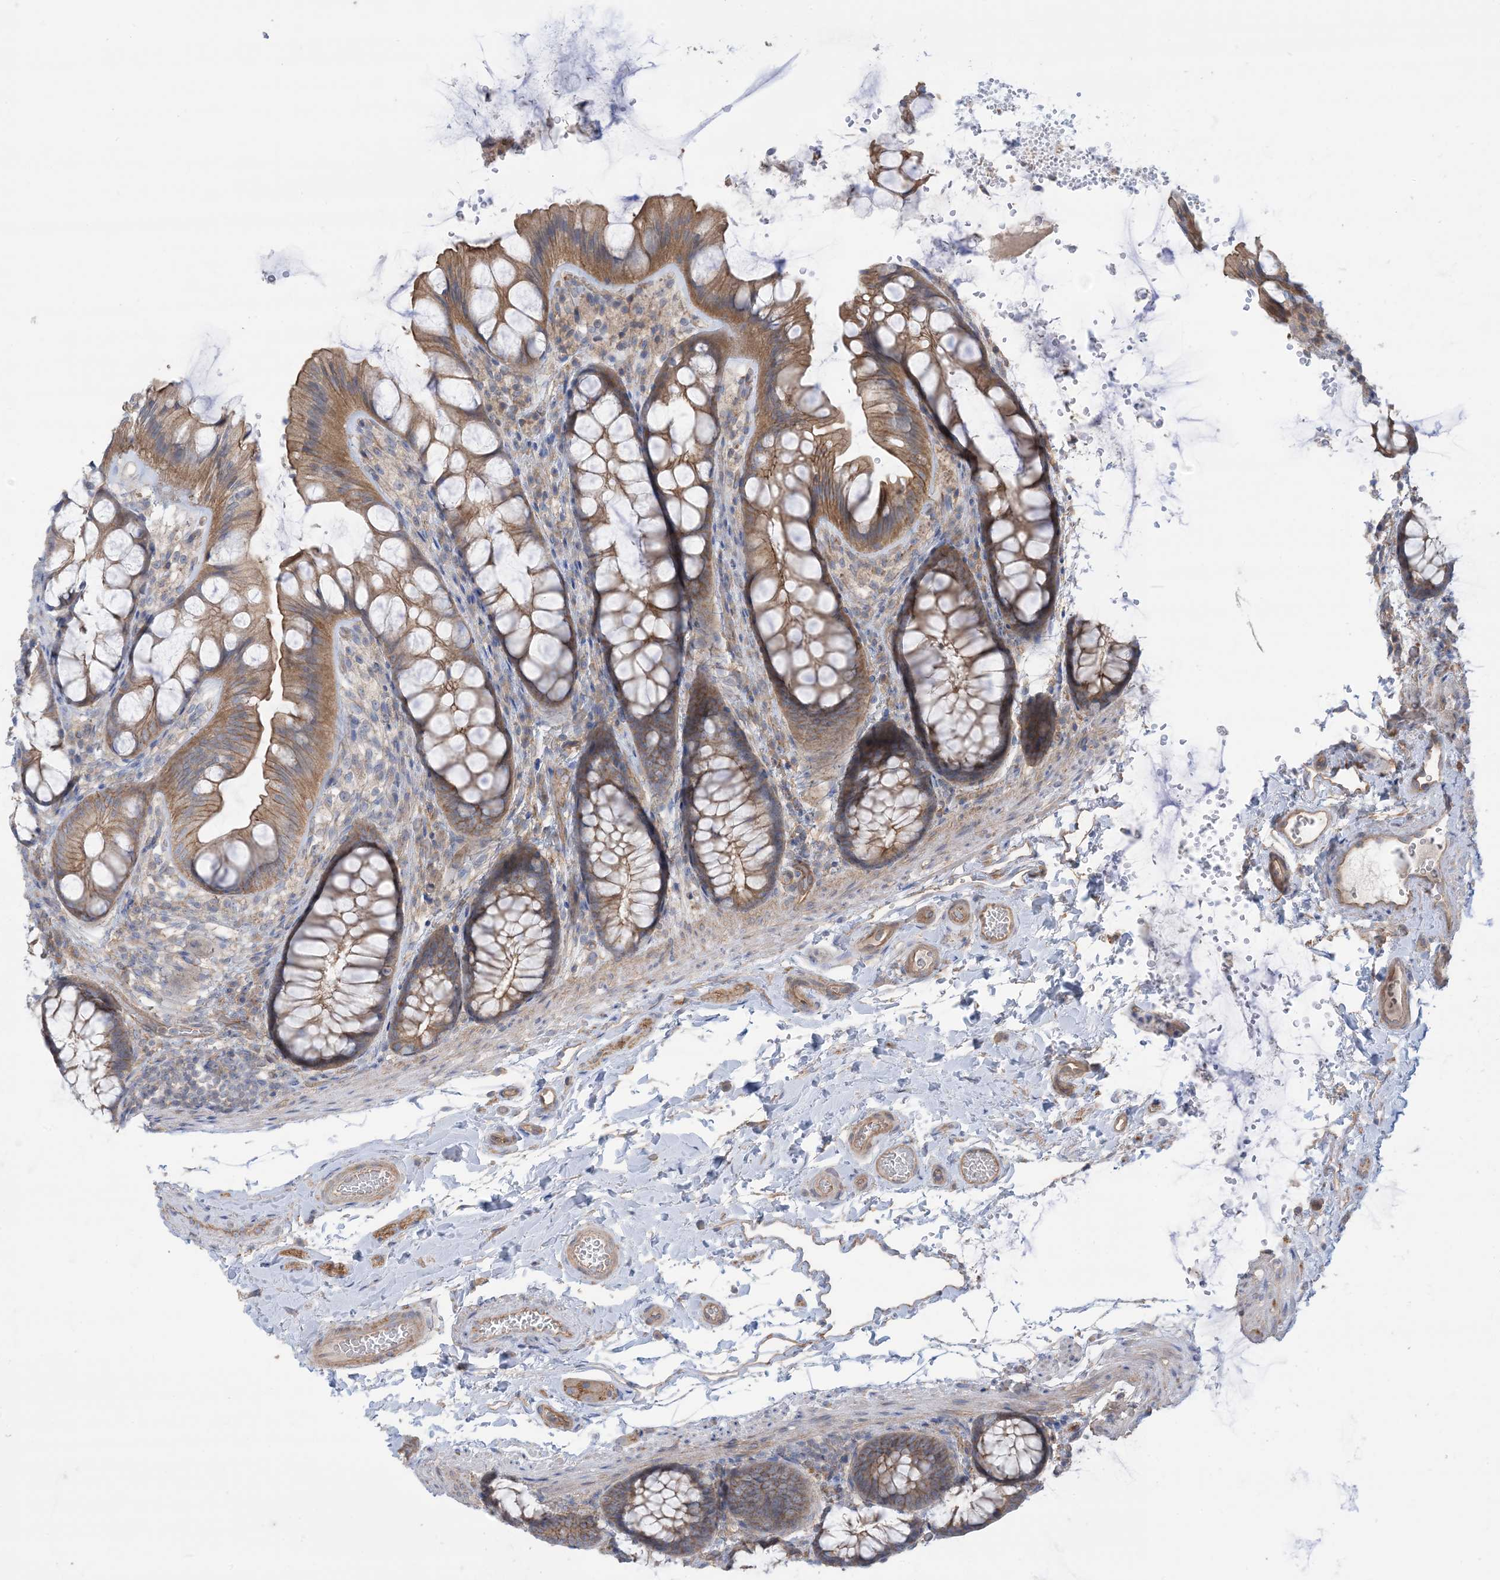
{"staining": {"intensity": "moderate", "quantity": ">75%", "location": "cytoplasmic/membranous"}, "tissue": "colon", "cell_type": "Endothelial cells", "image_type": "normal", "snomed": [{"axis": "morphology", "description": "Normal tissue, NOS"}, {"axis": "topography", "description": "Colon"}], "caption": "Immunohistochemical staining of normal colon displays medium levels of moderate cytoplasmic/membranous staining in approximately >75% of endothelial cells. (brown staining indicates protein expression, while blue staining denotes nuclei).", "gene": "CCNY", "patient": {"sex": "male", "age": 47}}